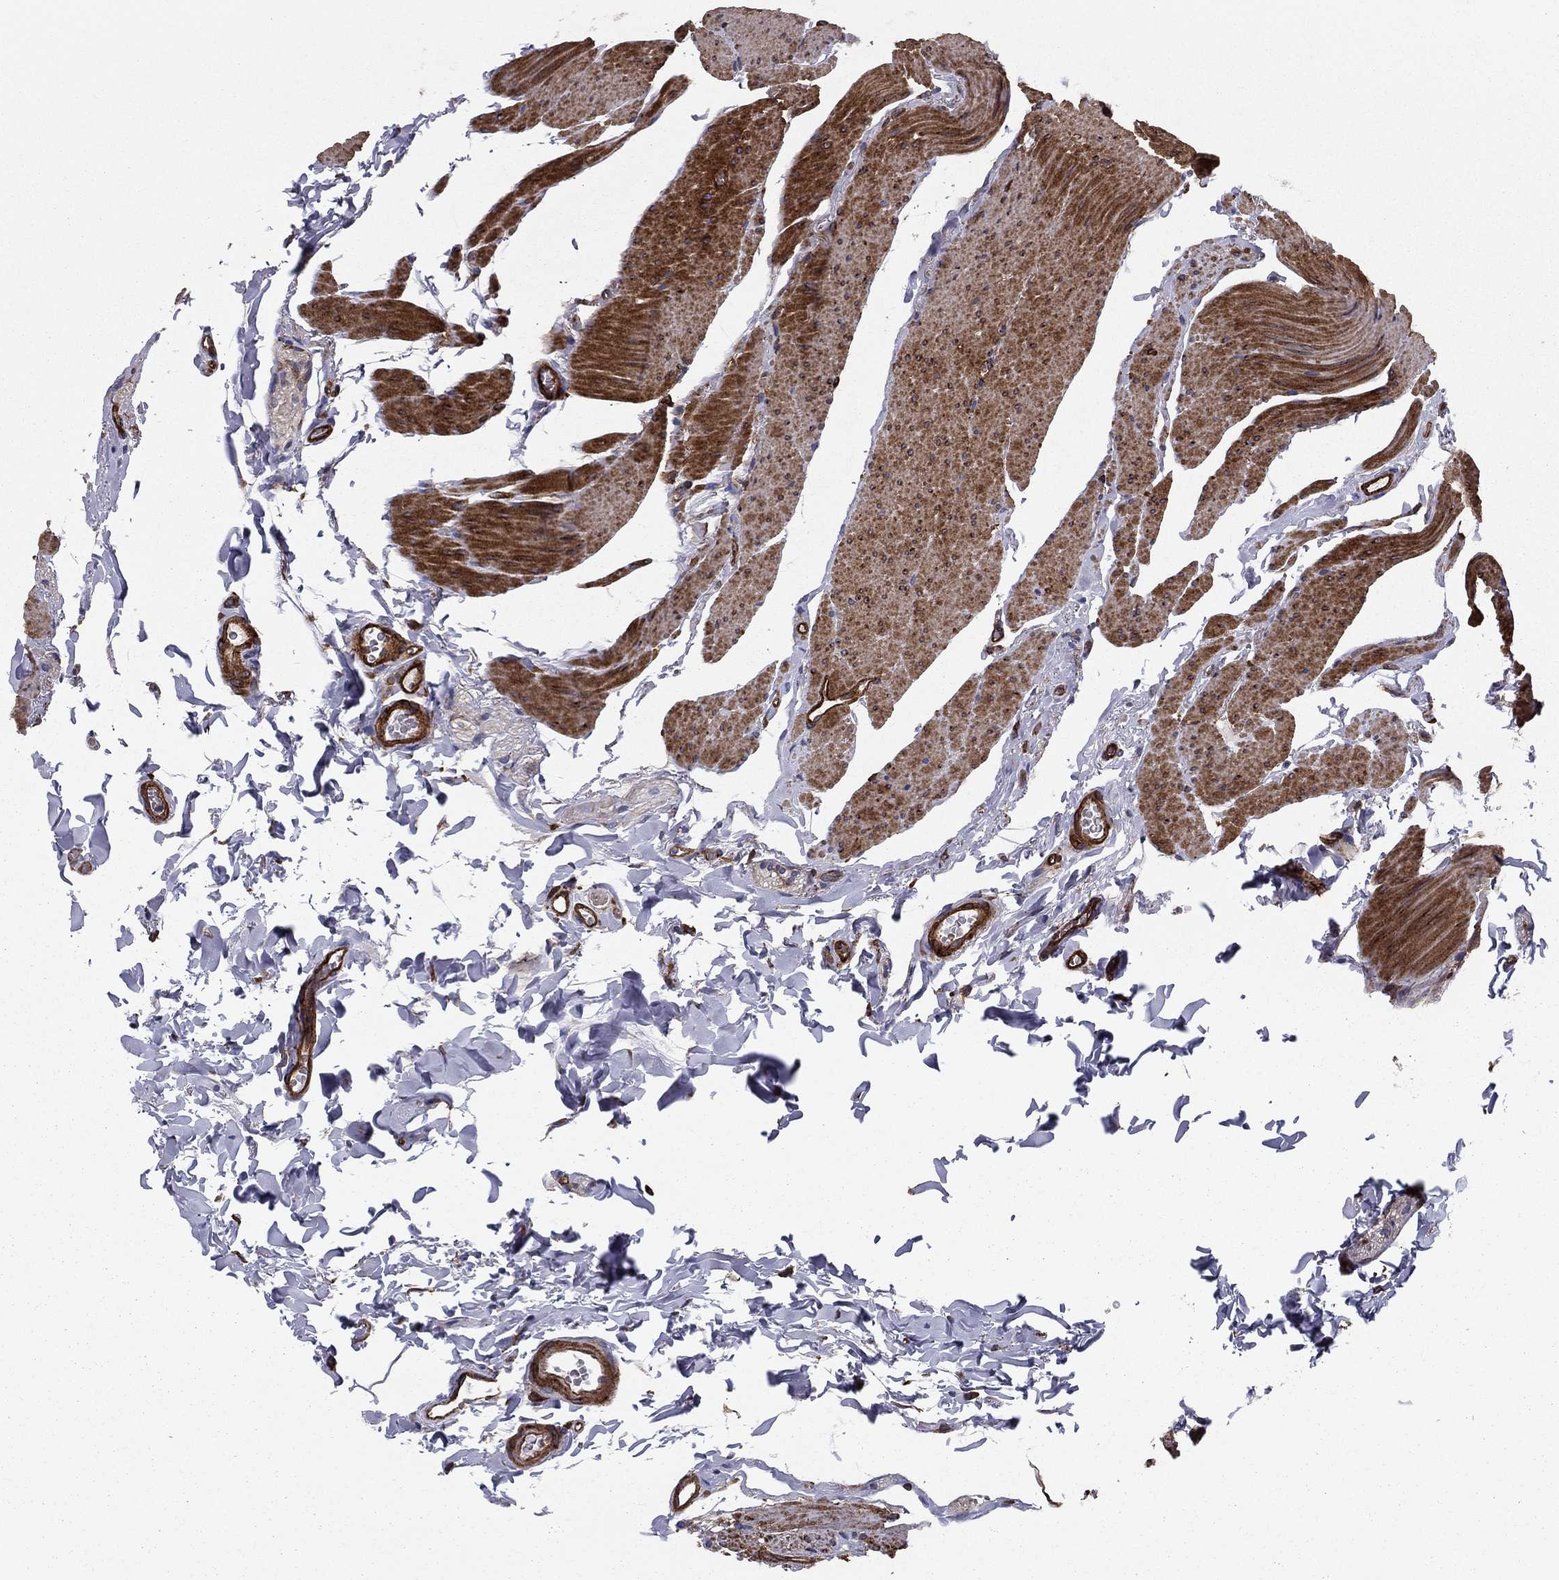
{"staining": {"intensity": "strong", "quantity": ">75%", "location": "cytoplasmic/membranous"}, "tissue": "colon", "cell_type": "Endothelial cells", "image_type": "normal", "snomed": [{"axis": "morphology", "description": "Normal tissue, NOS"}, {"axis": "topography", "description": "Colon"}], "caption": "IHC of benign colon shows high levels of strong cytoplasmic/membranous expression in approximately >75% of endothelial cells.", "gene": "EHBP1L1", "patient": {"sex": "female", "age": 86}}